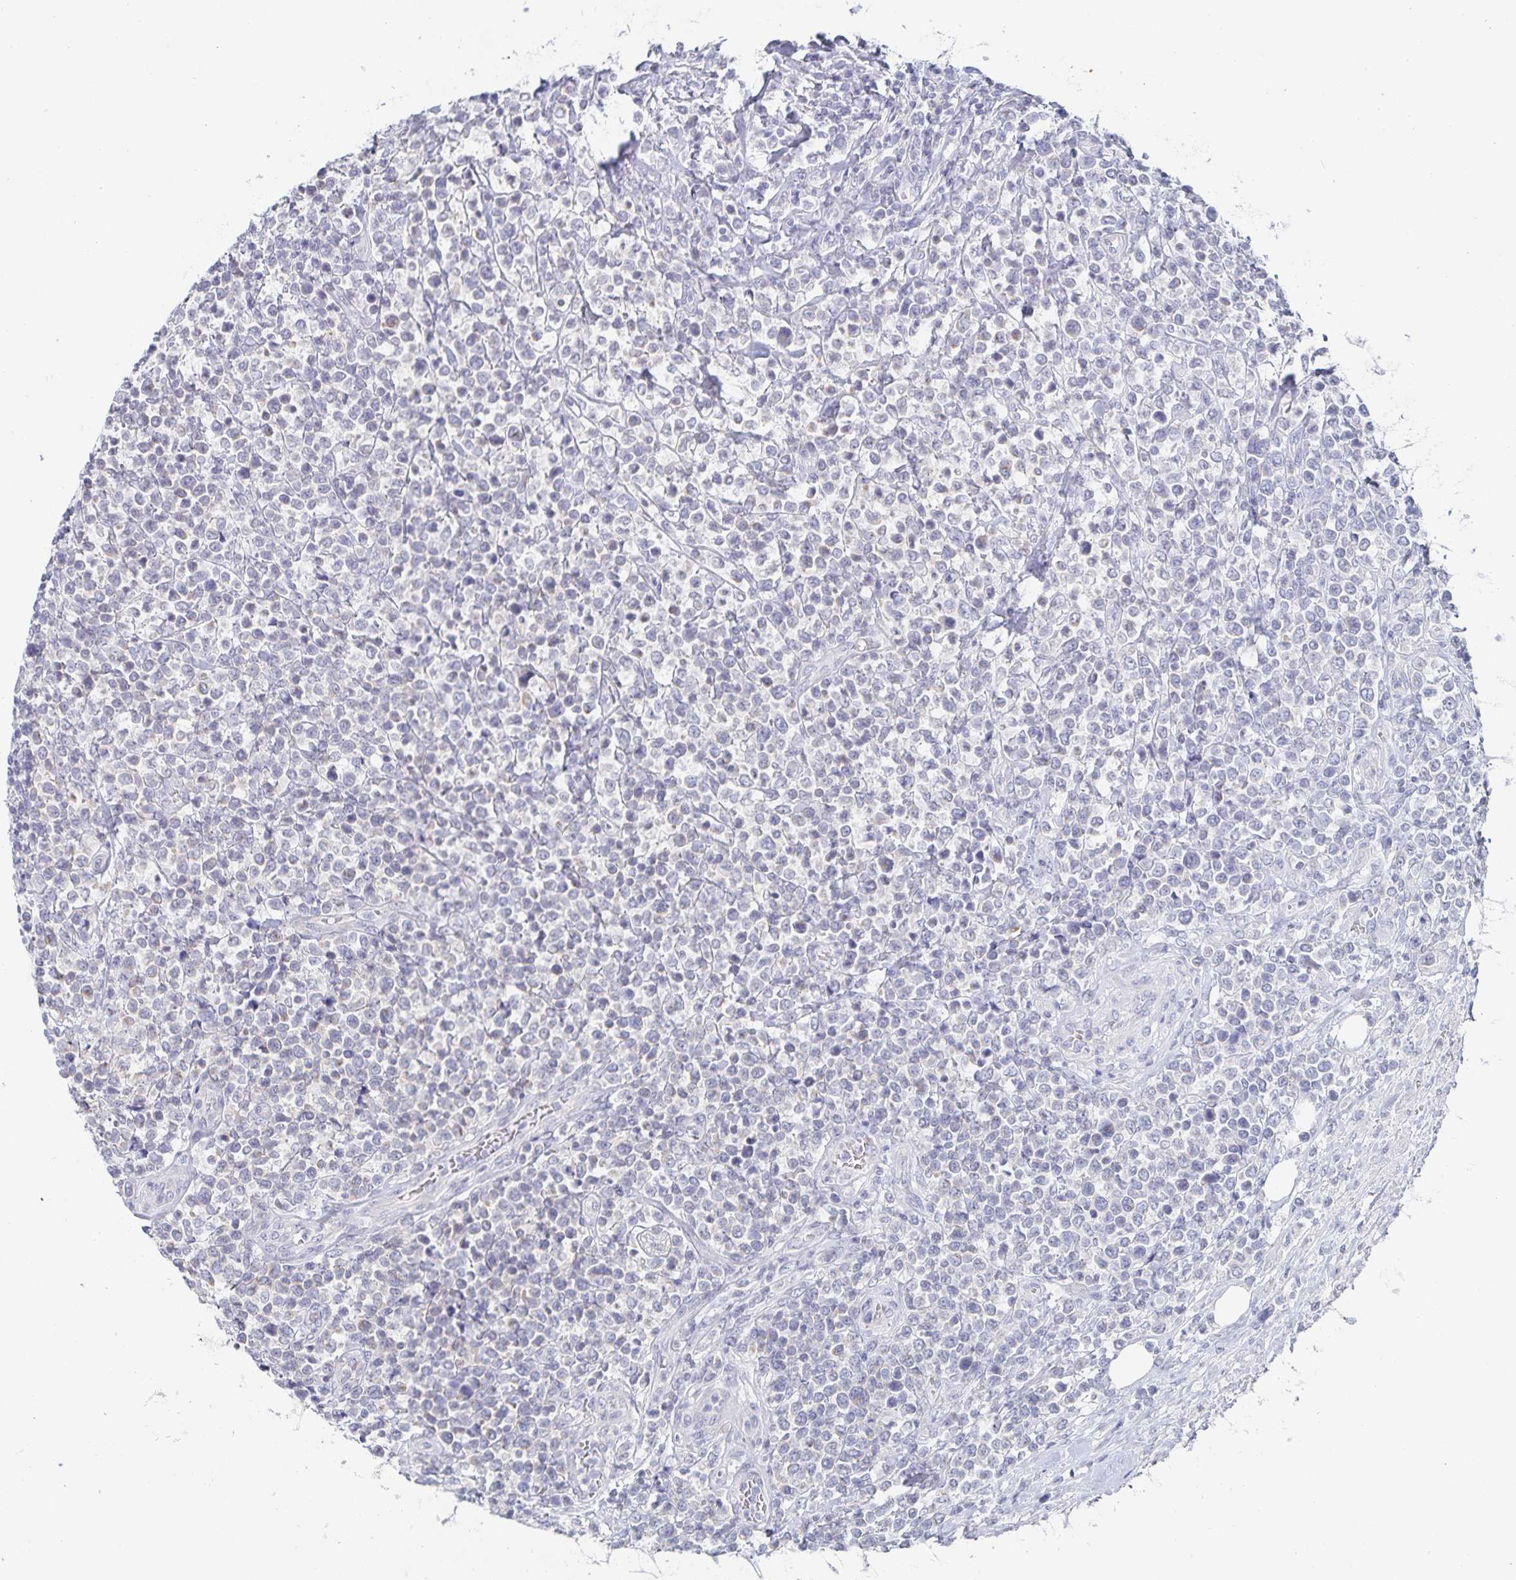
{"staining": {"intensity": "negative", "quantity": "none", "location": "none"}, "tissue": "lymphoma", "cell_type": "Tumor cells", "image_type": "cancer", "snomed": [{"axis": "morphology", "description": "Malignant lymphoma, non-Hodgkin's type, High grade"}, {"axis": "topography", "description": "Soft tissue"}], "caption": "Tumor cells show no significant staining in high-grade malignant lymphoma, non-Hodgkin's type.", "gene": "SFTPA1", "patient": {"sex": "female", "age": 56}}